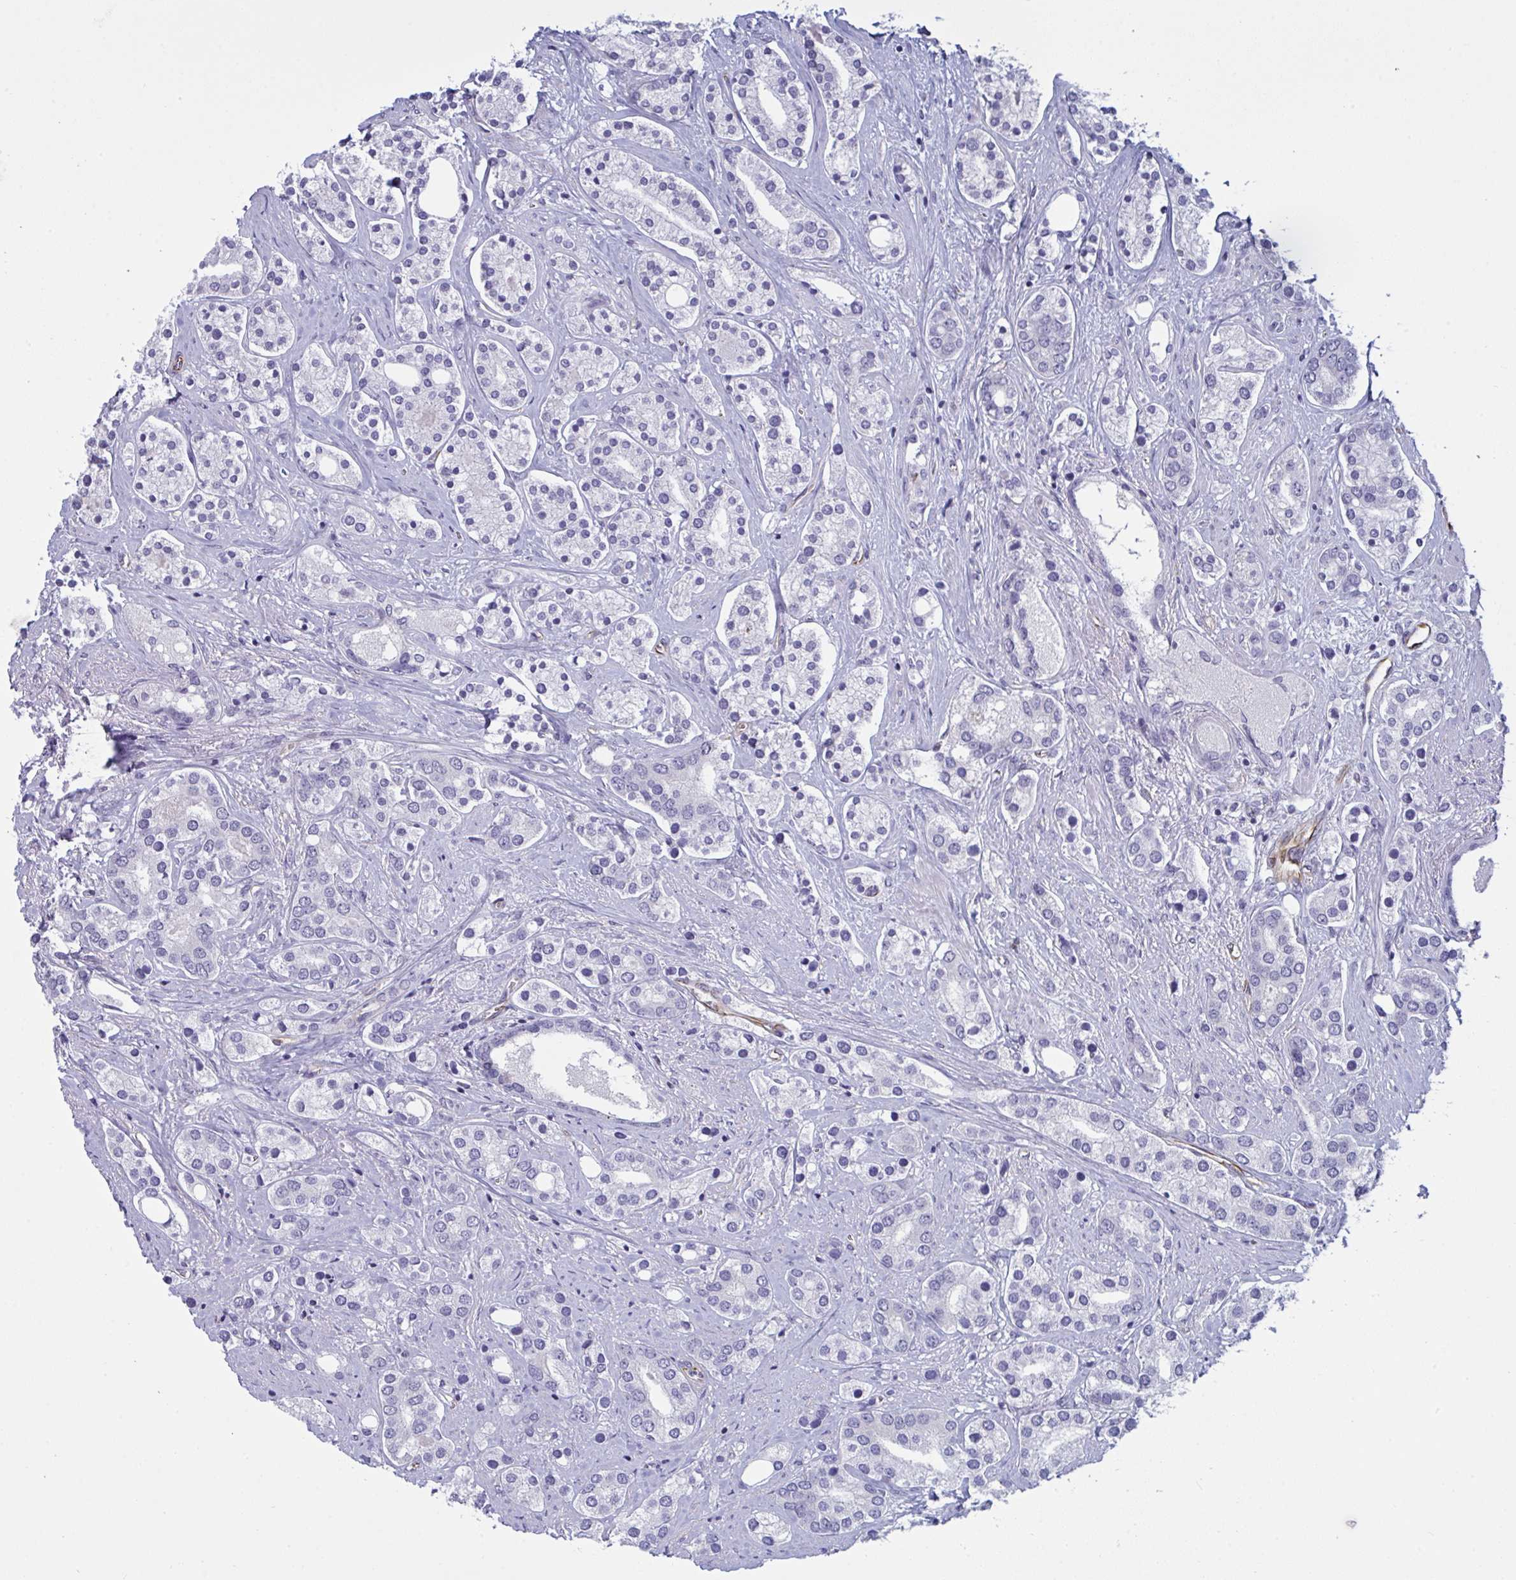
{"staining": {"intensity": "negative", "quantity": "none", "location": "none"}, "tissue": "prostate cancer", "cell_type": "Tumor cells", "image_type": "cancer", "snomed": [{"axis": "morphology", "description": "Adenocarcinoma, High grade"}, {"axis": "topography", "description": "Prostate"}], "caption": "A high-resolution histopathology image shows immunohistochemistry (IHC) staining of prostate adenocarcinoma (high-grade), which displays no significant expression in tumor cells. Brightfield microscopy of IHC stained with DAB (3,3'-diaminobenzidine) (brown) and hematoxylin (blue), captured at high magnification.", "gene": "DCBLD1", "patient": {"sex": "male", "age": 58}}